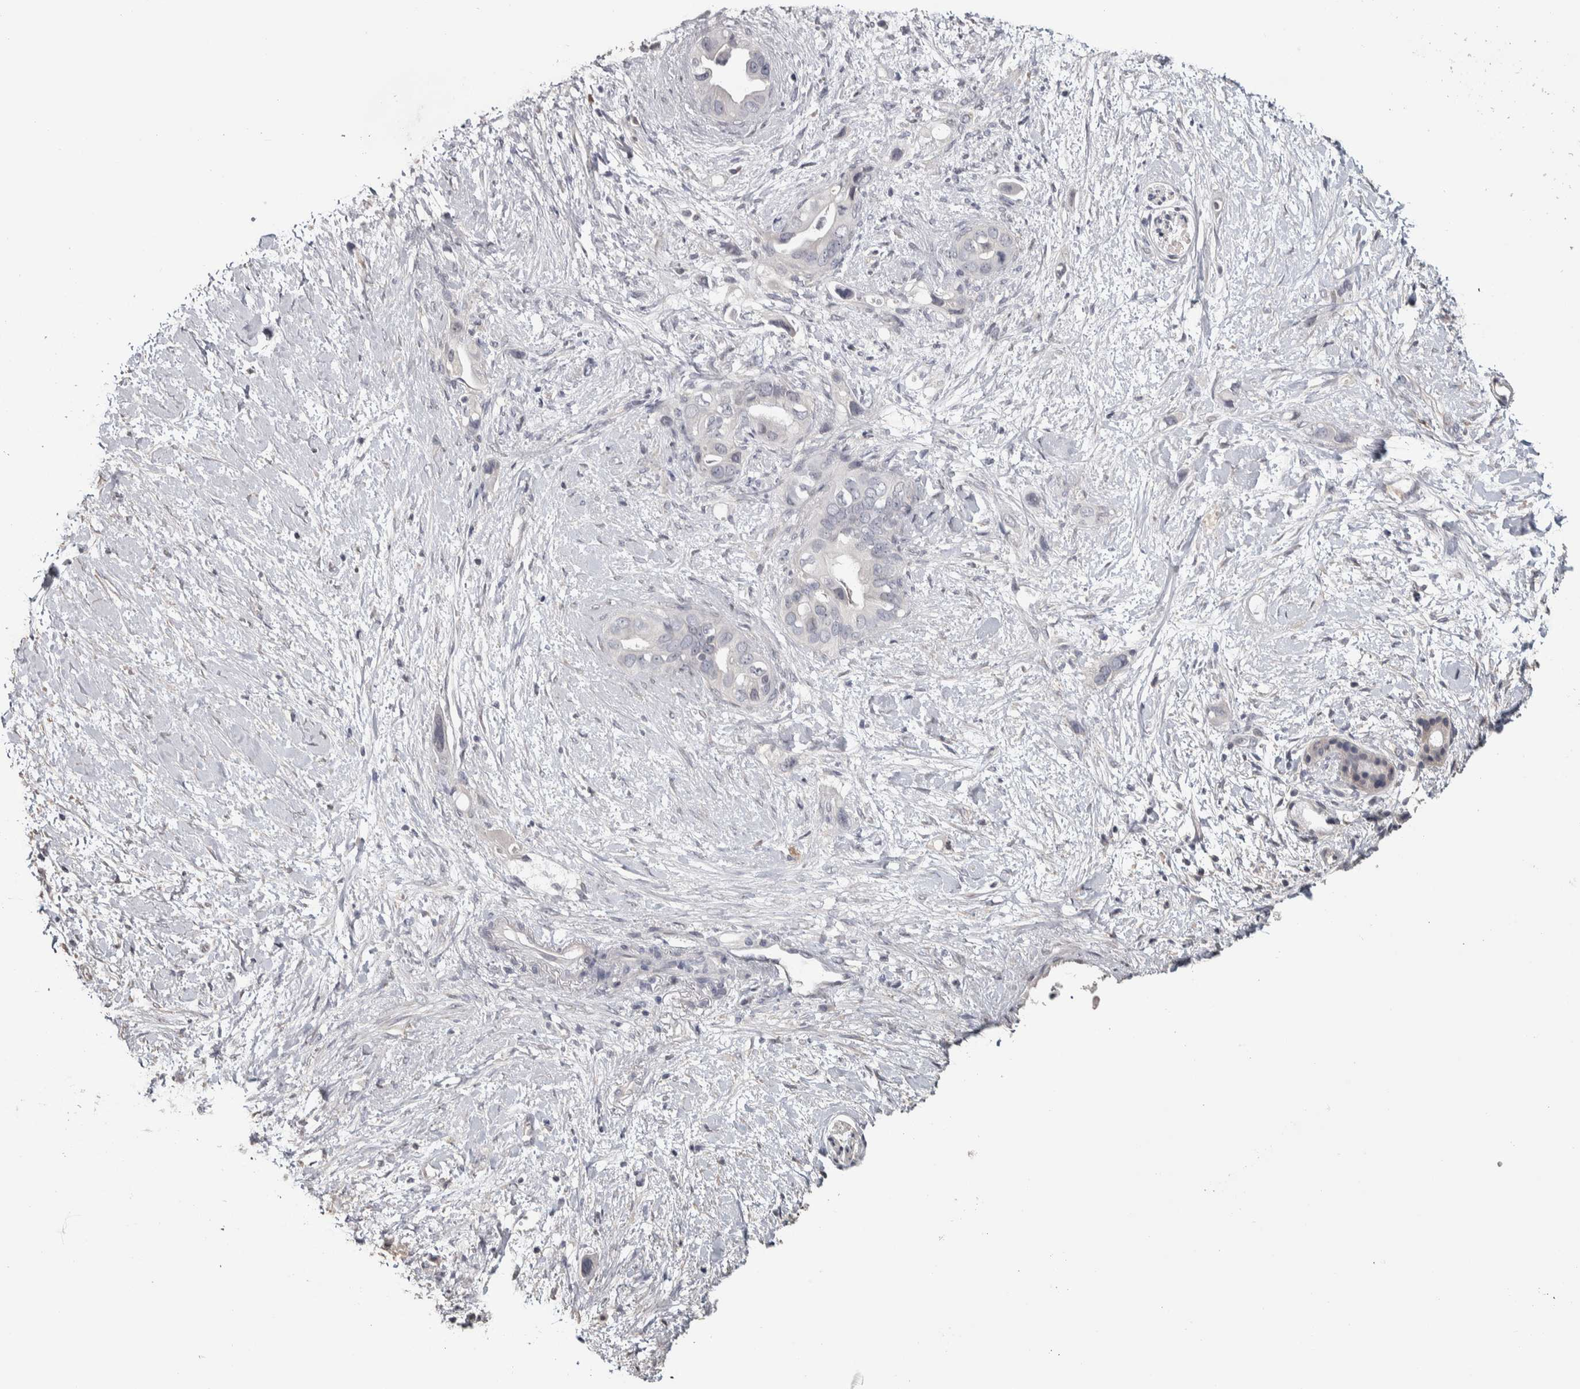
{"staining": {"intensity": "negative", "quantity": "none", "location": "none"}, "tissue": "pancreatic cancer", "cell_type": "Tumor cells", "image_type": "cancer", "snomed": [{"axis": "morphology", "description": "Adenocarcinoma, NOS"}, {"axis": "topography", "description": "Pancreas"}], "caption": "Immunohistochemical staining of adenocarcinoma (pancreatic) displays no significant expression in tumor cells. The staining was performed using DAB (3,3'-diaminobenzidine) to visualize the protein expression in brown, while the nuclei were stained in blue with hematoxylin (Magnification: 20x).", "gene": "NECAB1", "patient": {"sex": "female", "age": 56}}